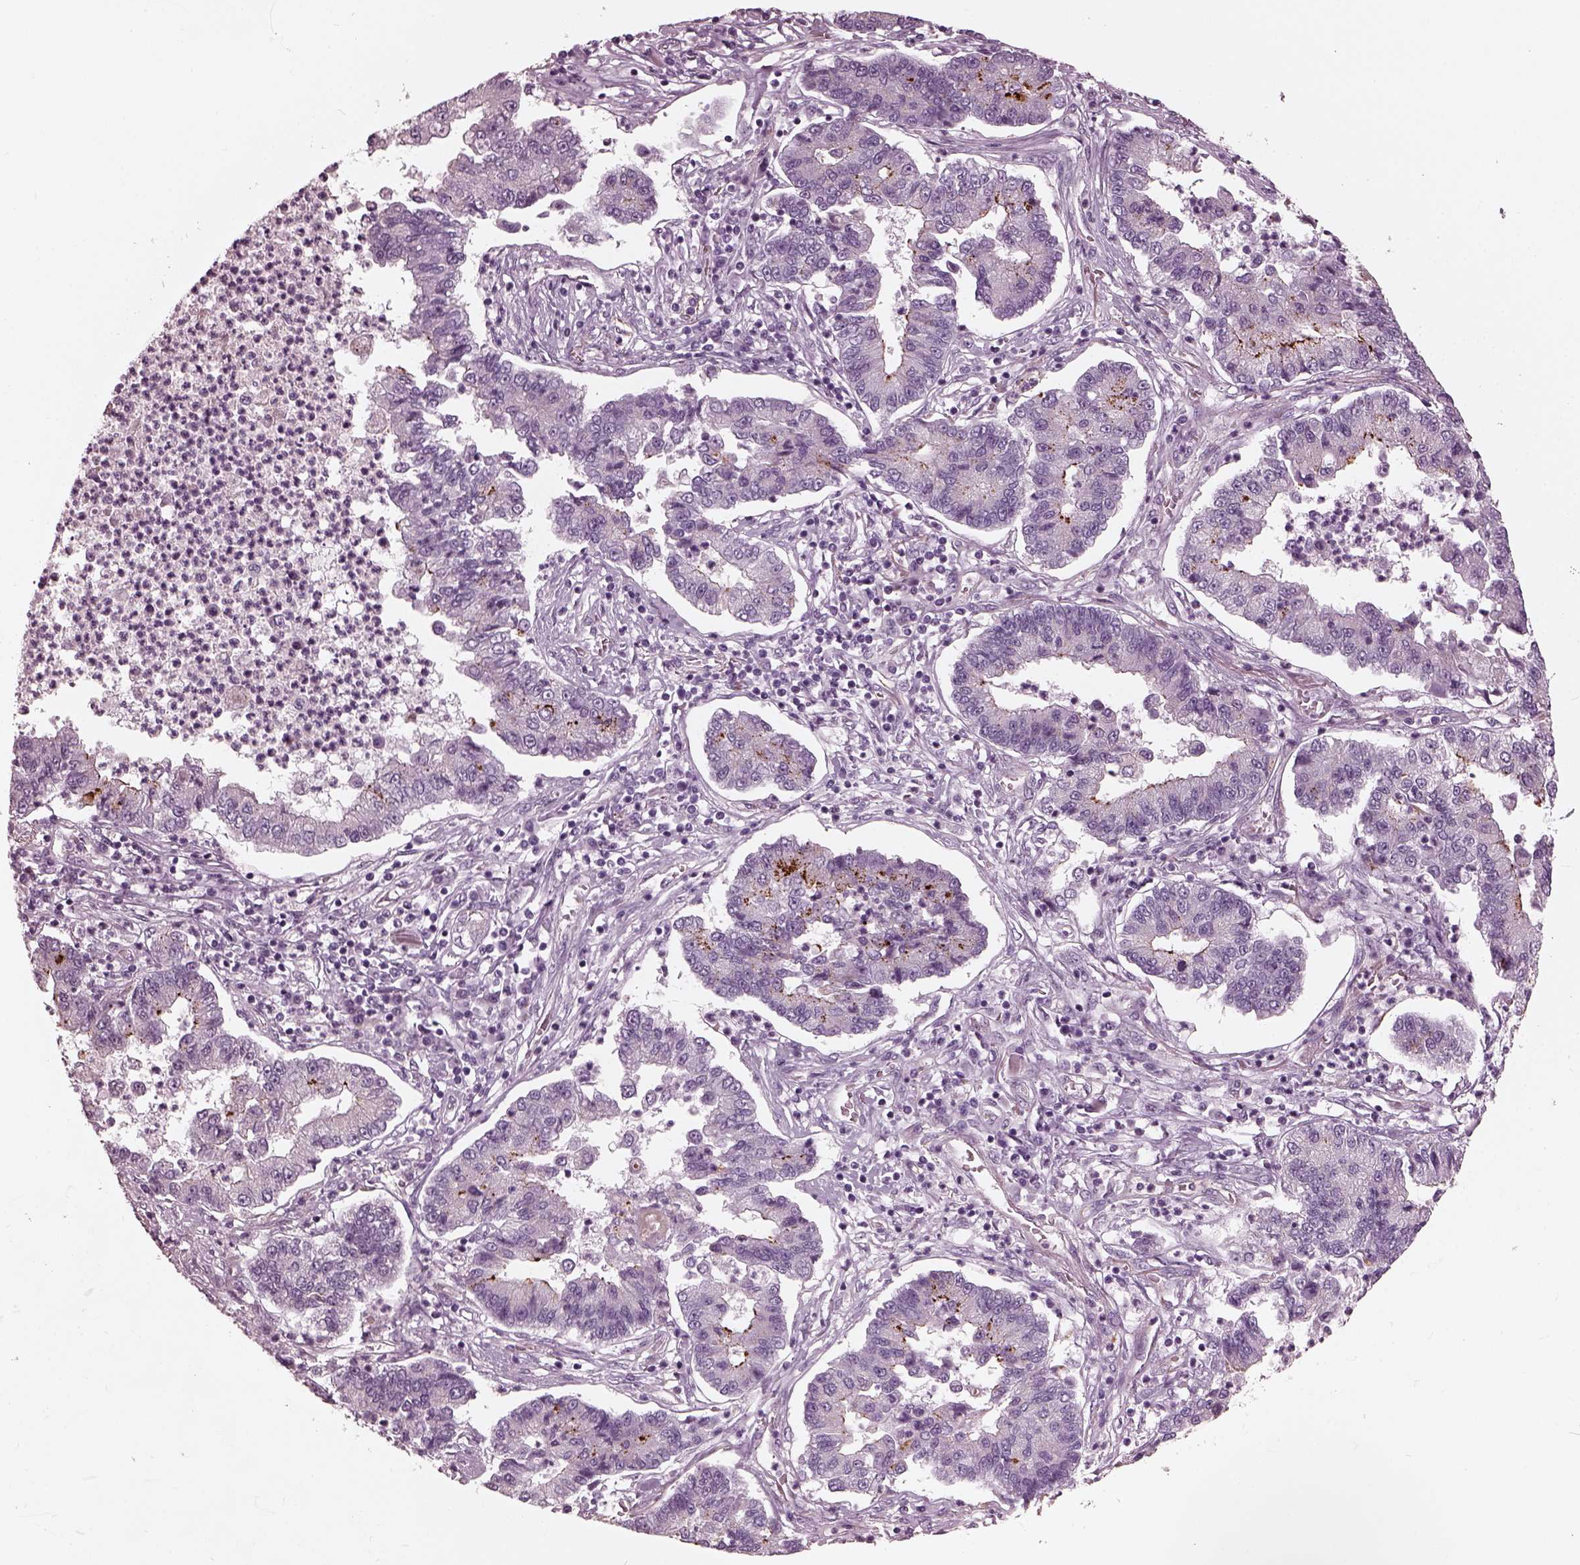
{"staining": {"intensity": "negative", "quantity": "none", "location": "none"}, "tissue": "lung cancer", "cell_type": "Tumor cells", "image_type": "cancer", "snomed": [{"axis": "morphology", "description": "Adenocarcinoma, NOS"}, {"axis": "topography", "description": "Lung"}], "caption": "This is an immunohistochemistry (IHC) micrograph of adenocarcinoma (lung). There is no expression in tumor cells.", "gene": "EIF4E1B", "patient": {"sex": "female", "age": 57}}